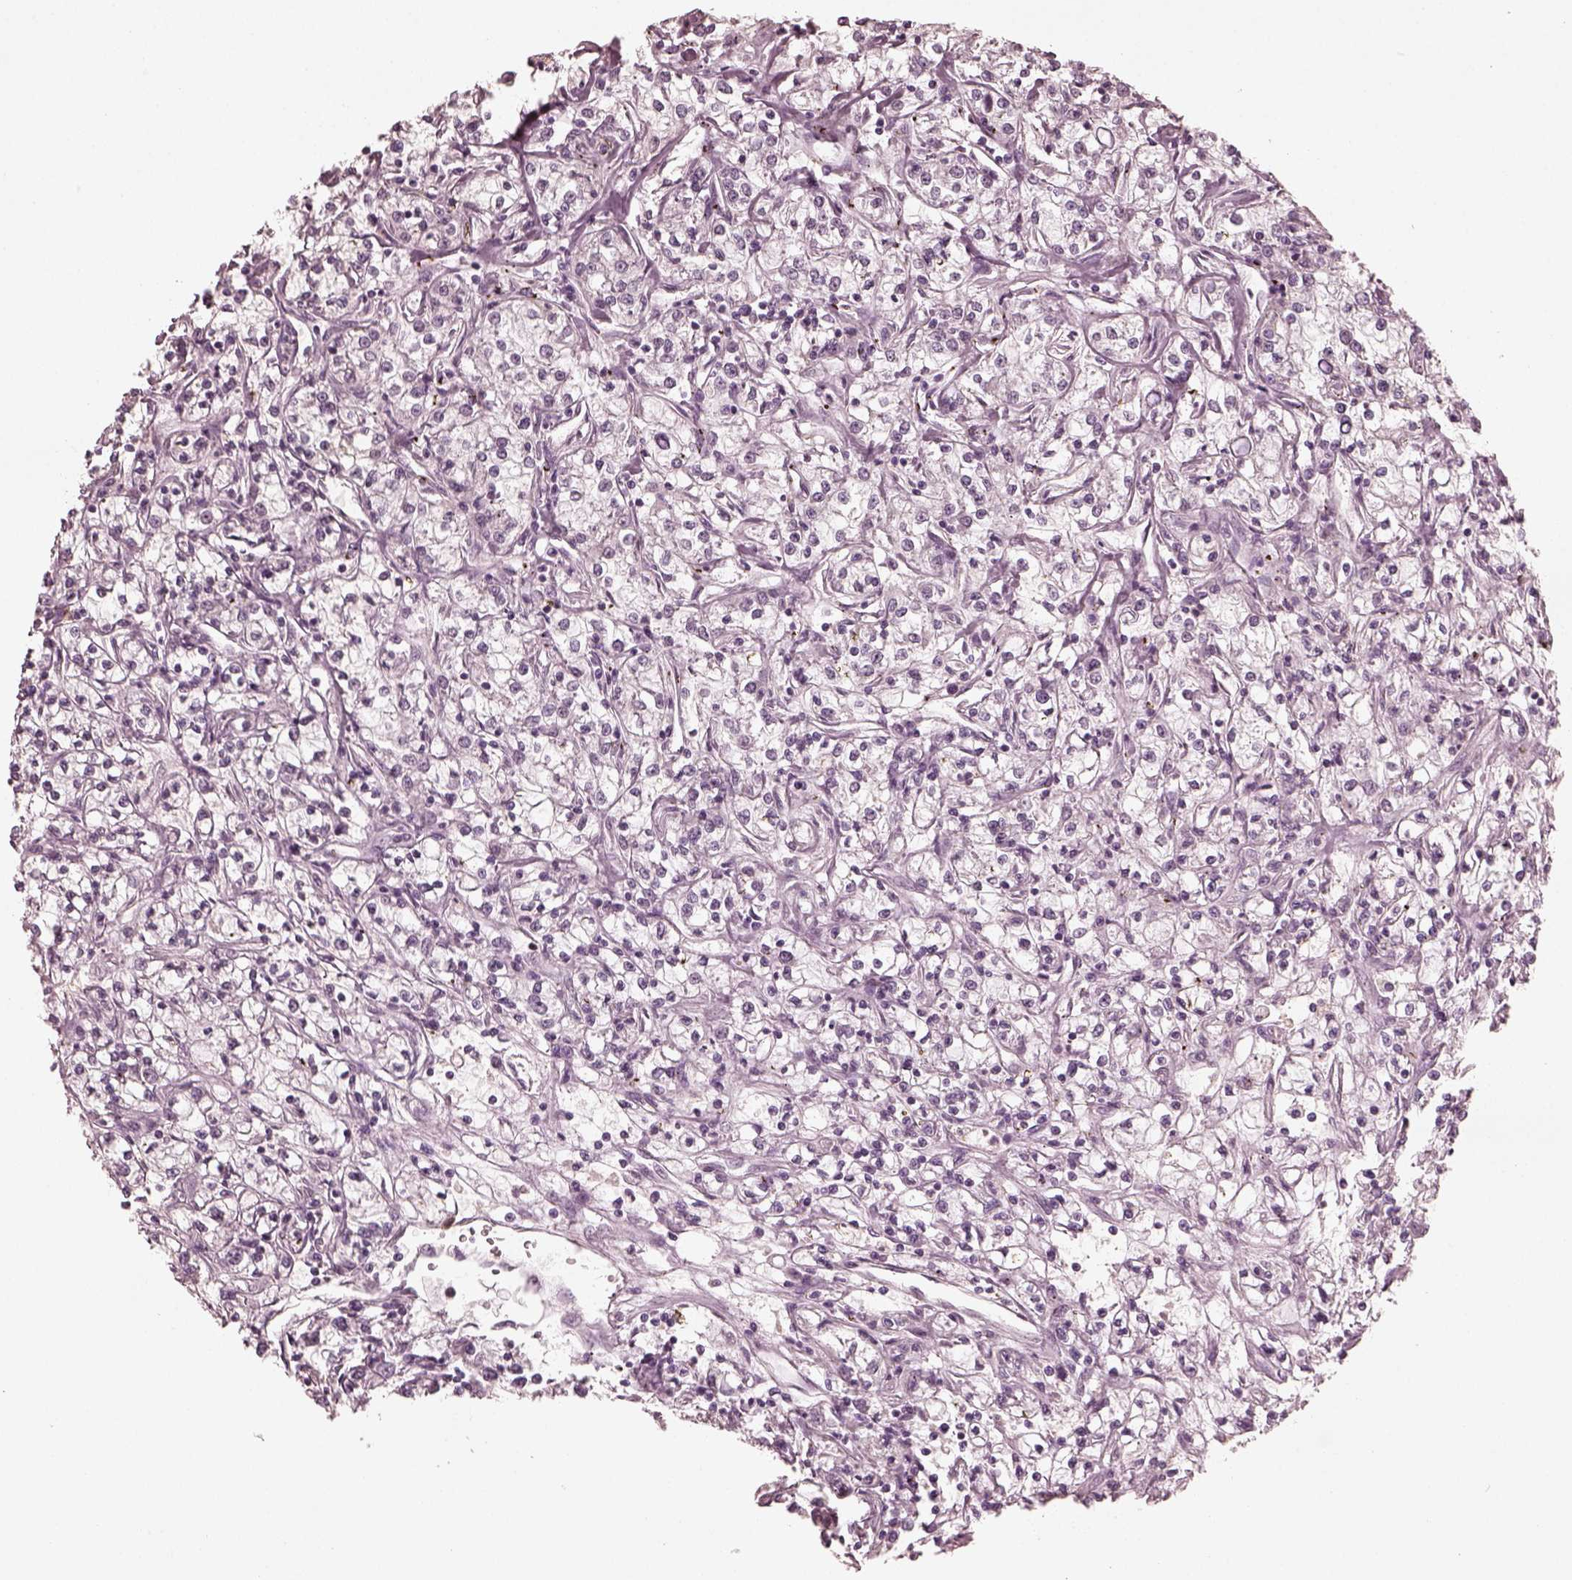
{"staining": {"intensity": "negative", "quantity": "none", "location": "none"}, "tissue": "renal cancer", "cell_type": "Tumor cells", "image_type": "cancer", "snomed": [{"axis": "morphology", "description": "Adenocarcinoma, NOS"}, {"axis": "topography", "description": "Kidney"}], "caption": "This is an immunohistochemistry (IHC) image of renal adenocarcinoma. There is no staining in tumor cells.", "gene": "KRT79", "patient": {"sex": "female", "age": 59}}